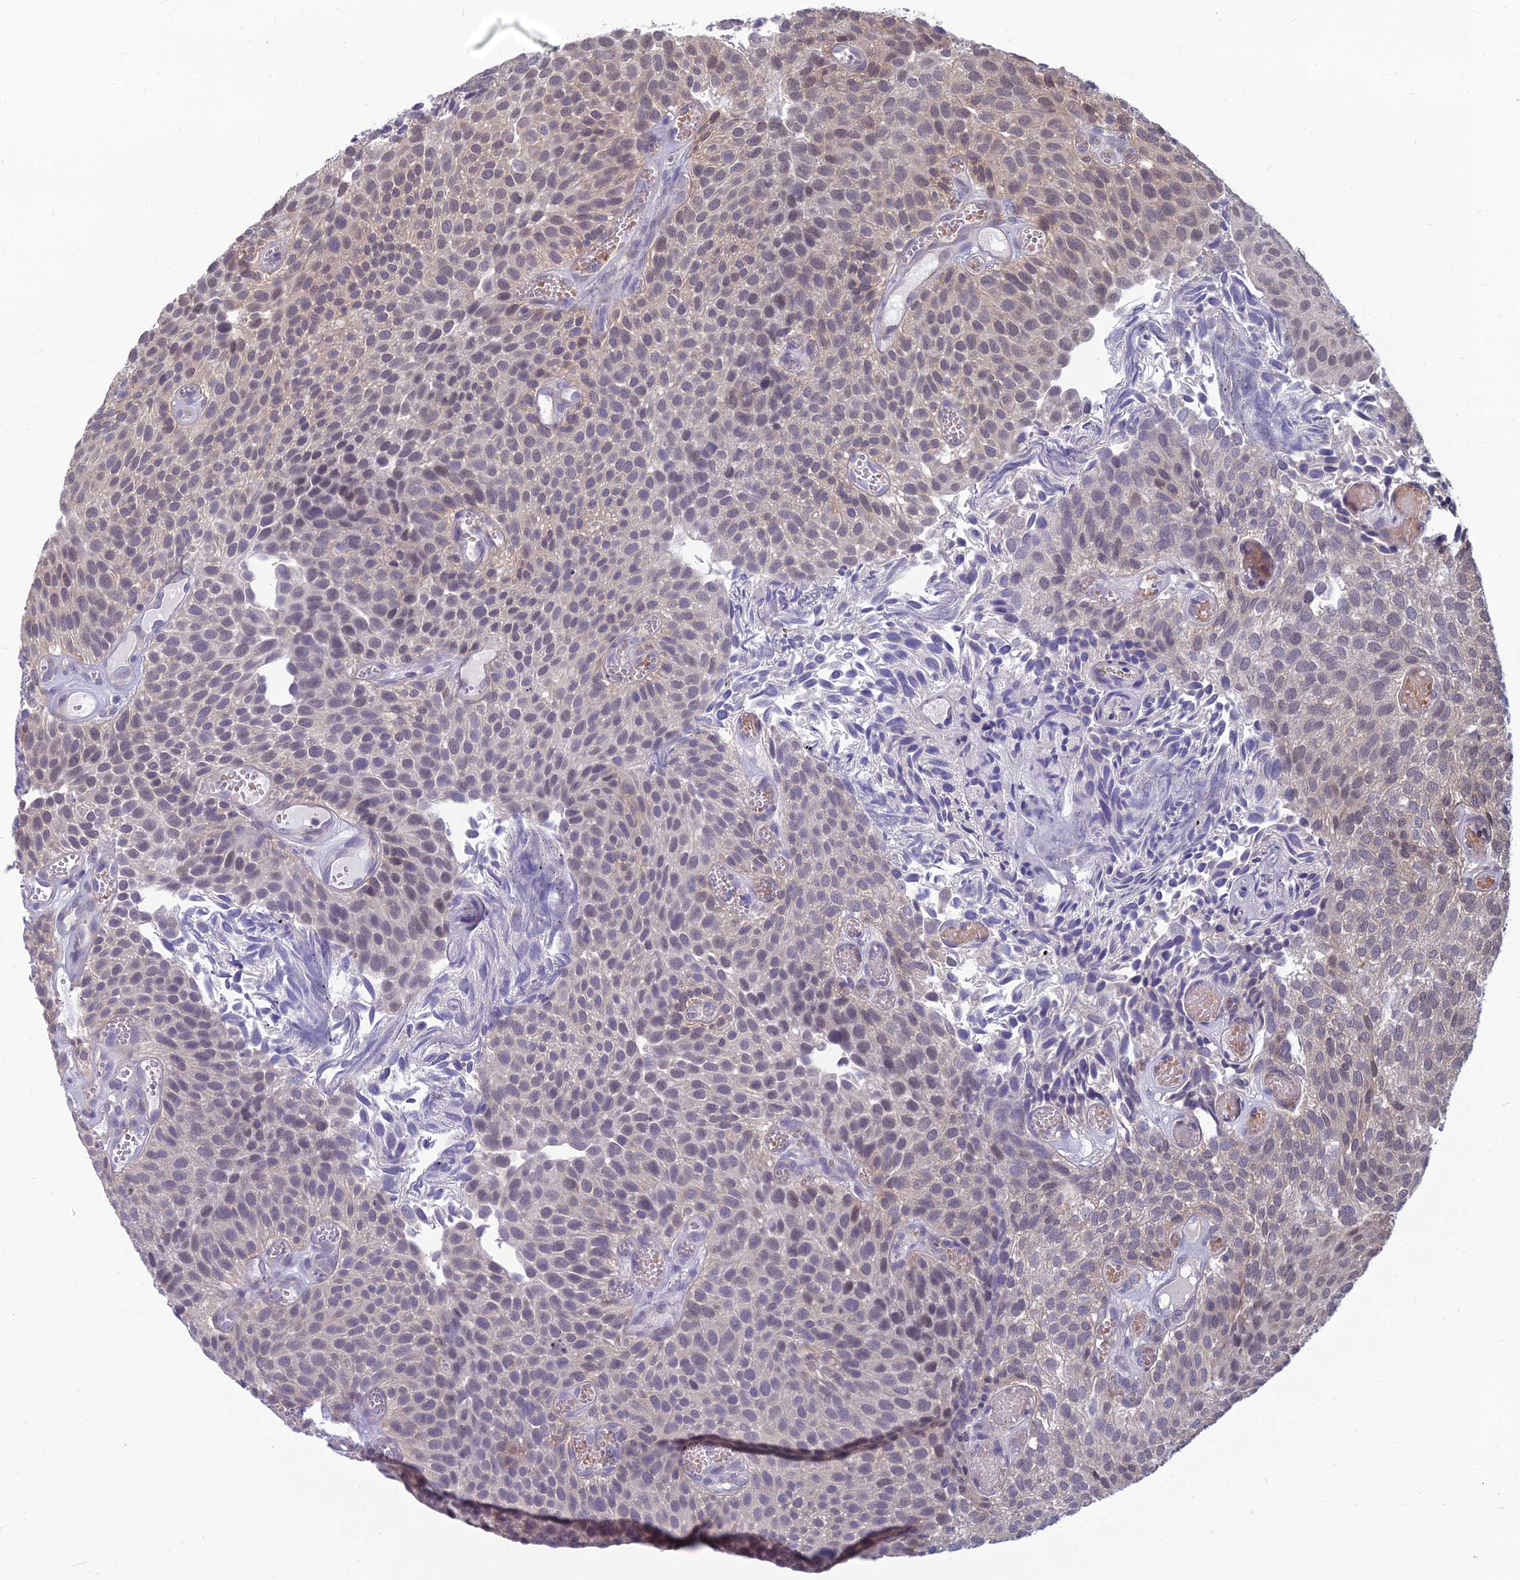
{"staining": {"intensity": "weak", "quantity": "<25%", "location": "nuclear"}, "tissue": "urothelial cancer", "cell_type": "Tumor cells", "image_type": "cancer", "snomed": [{"axis": "morphology", "description": "Urothelial carcinoma, Low grade"}, {"axis": "topography", "description": "Urinary bladder"}], "caption": "IHC photomicrograph of neoplastic tissue: urothelial cancer stained with DAB shows no significant protein expression in tumor cells. Nuclei are stained in blue.", "gene": "OPA3", "patient": {"sex": "male", "age": 89}}